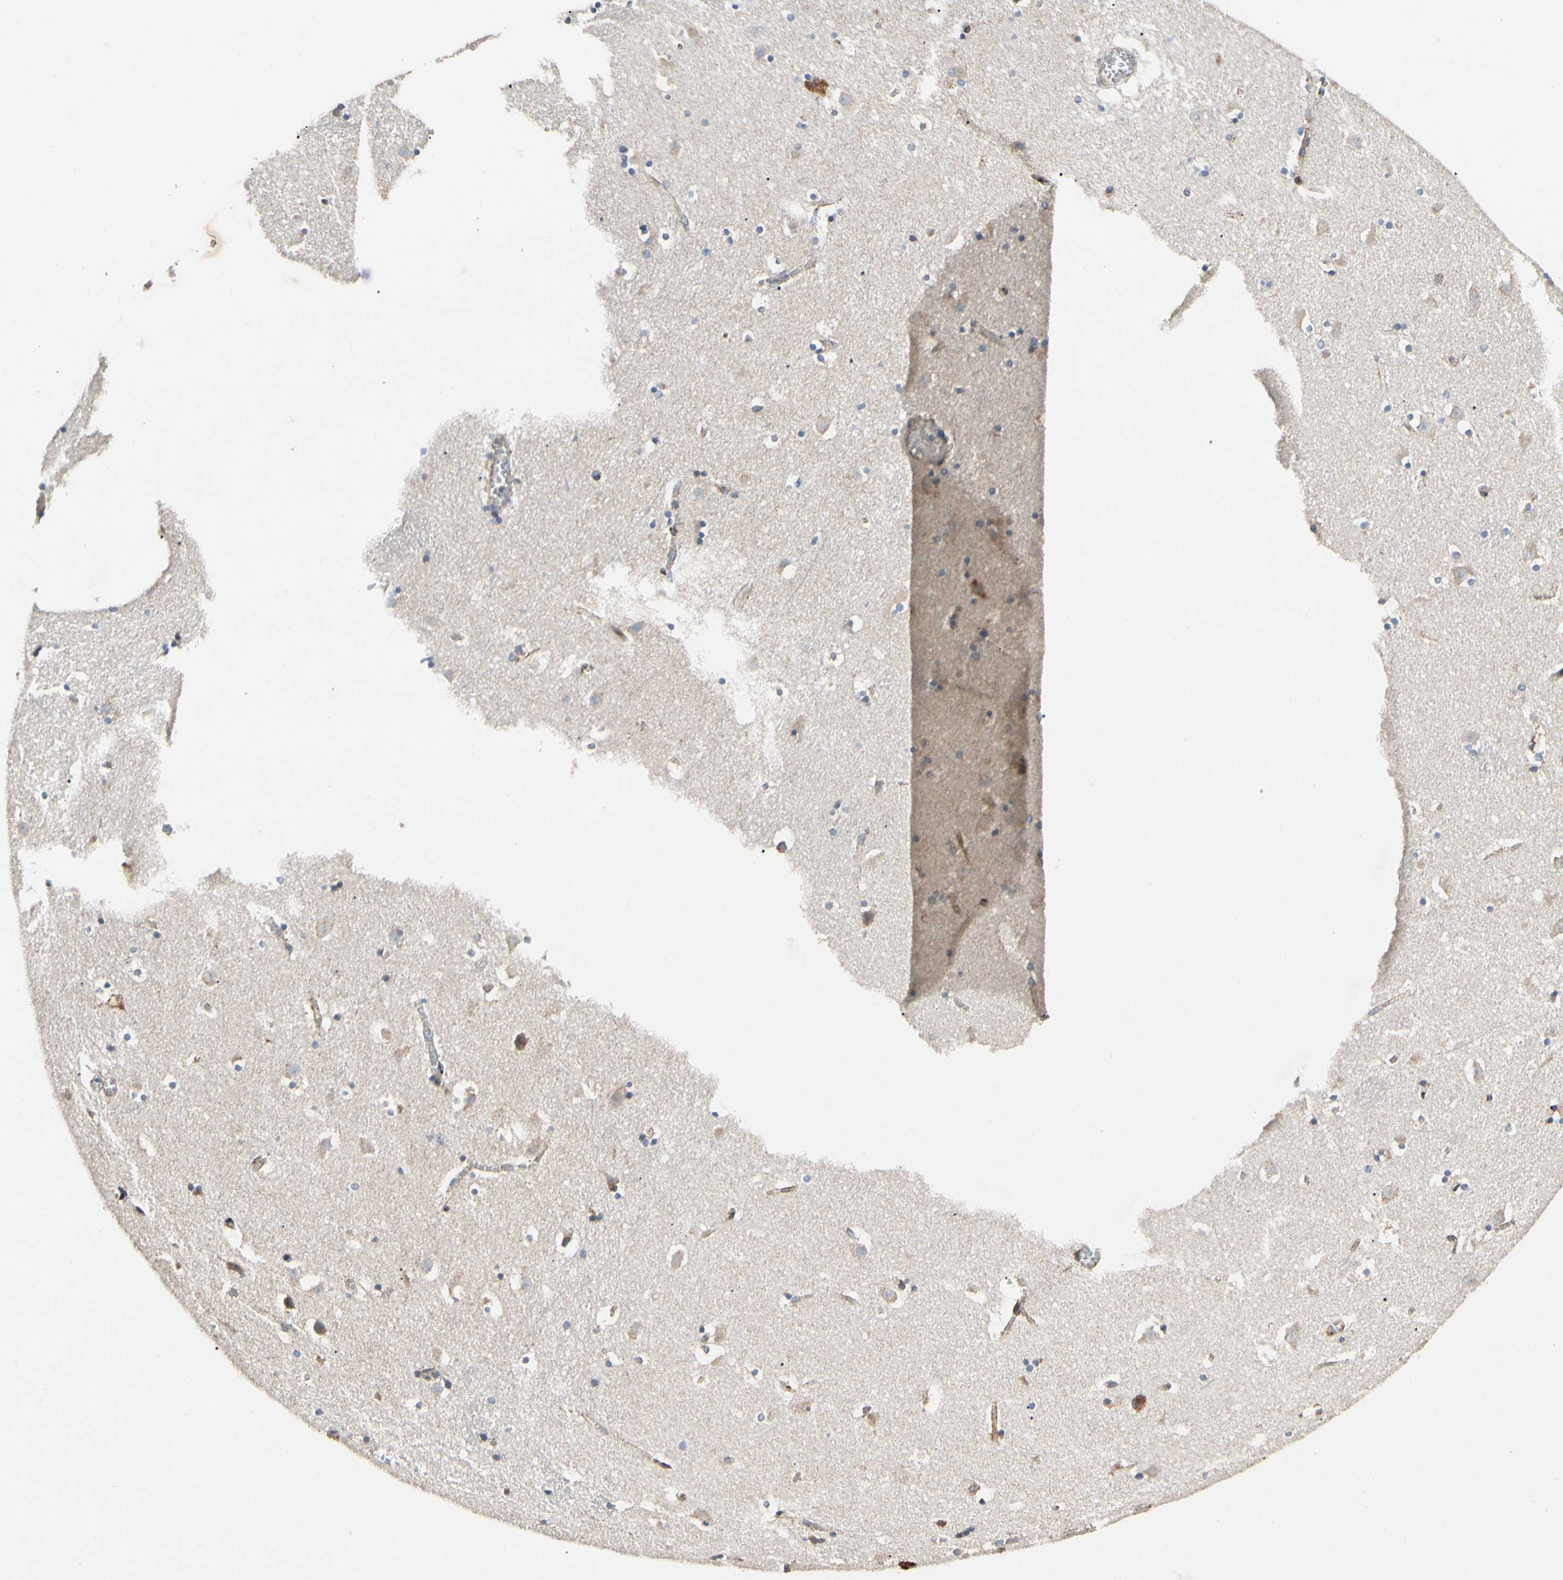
{"staining": {"intensity": "weak", "quantity": ">75%", "location": "cytoplasmic/membranous"}, "tissue": "caudate", "cell_type": "Glial cells", "image_type": "normal", "snomed": [{"axis": "morphology", "description": "Normal tissue, NOS"}, {"axis": "topography", "description": "Lateral ventricle wall"}], "caption": "Immunohistochemical staining of benign caudate displays weak cytoplasmic/membranous protein staining in about >75% of glial cells.", "gene": "MRPL9", "patient": {"sex": "male", "age": 45}}